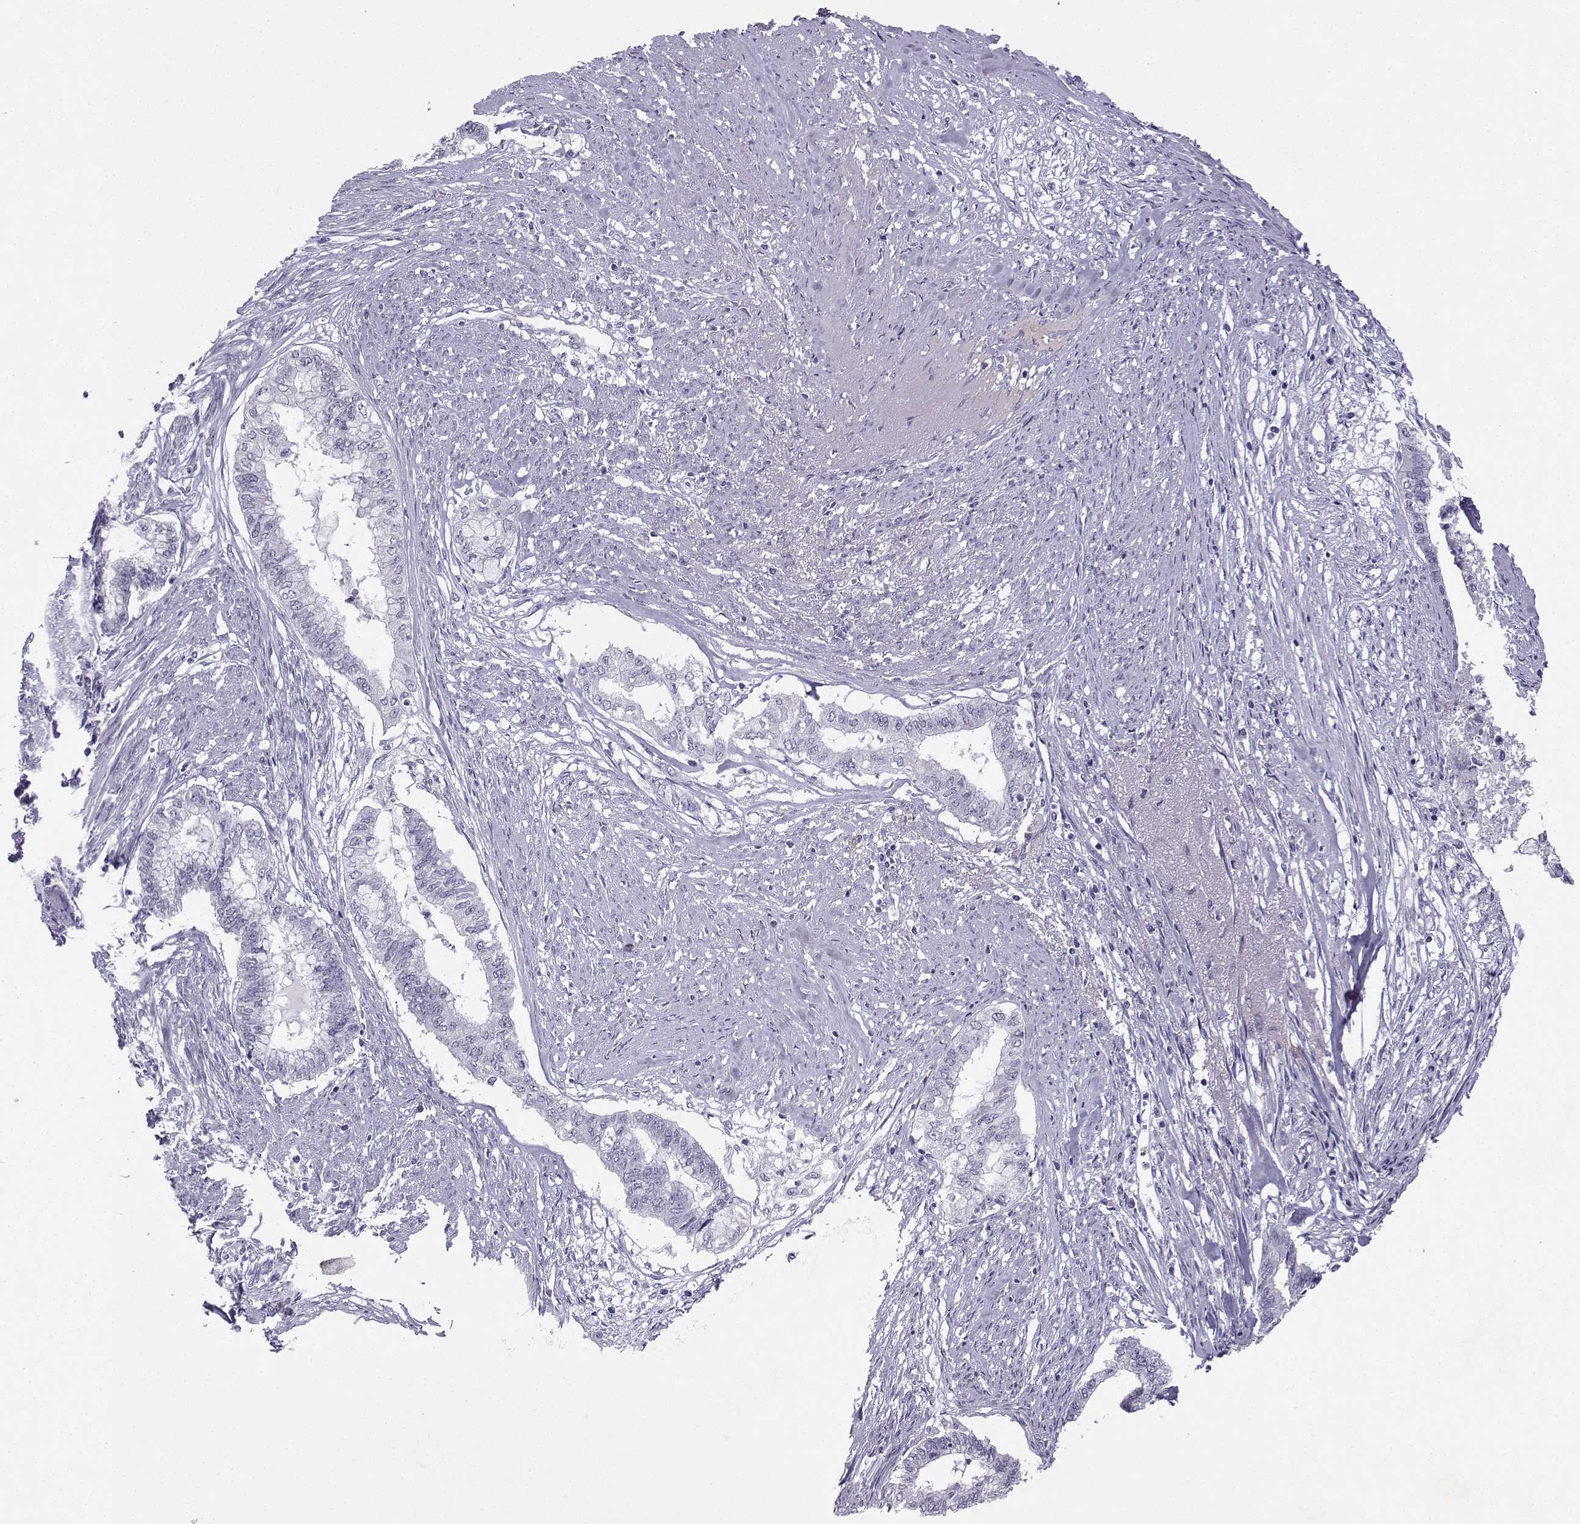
{"staining": {"intensity": "negative", "quantity": "none", "location": "none"}, "tissue": "endometrial cancer", "cell_type": "Tumor cells", "image_type": "cancer", "snomed": [{"axis": "morphology", "description": "Adenocarcinoma, NOS"}, {"axis": "topography", "description": "Endometrium"}], "caption": "Image shows no protein expression in tumor cells of endometrial cancer (adenocarcinoma) tissue.", "gene": "TBR1", "patient": {"sex": "female", "age": 79}}